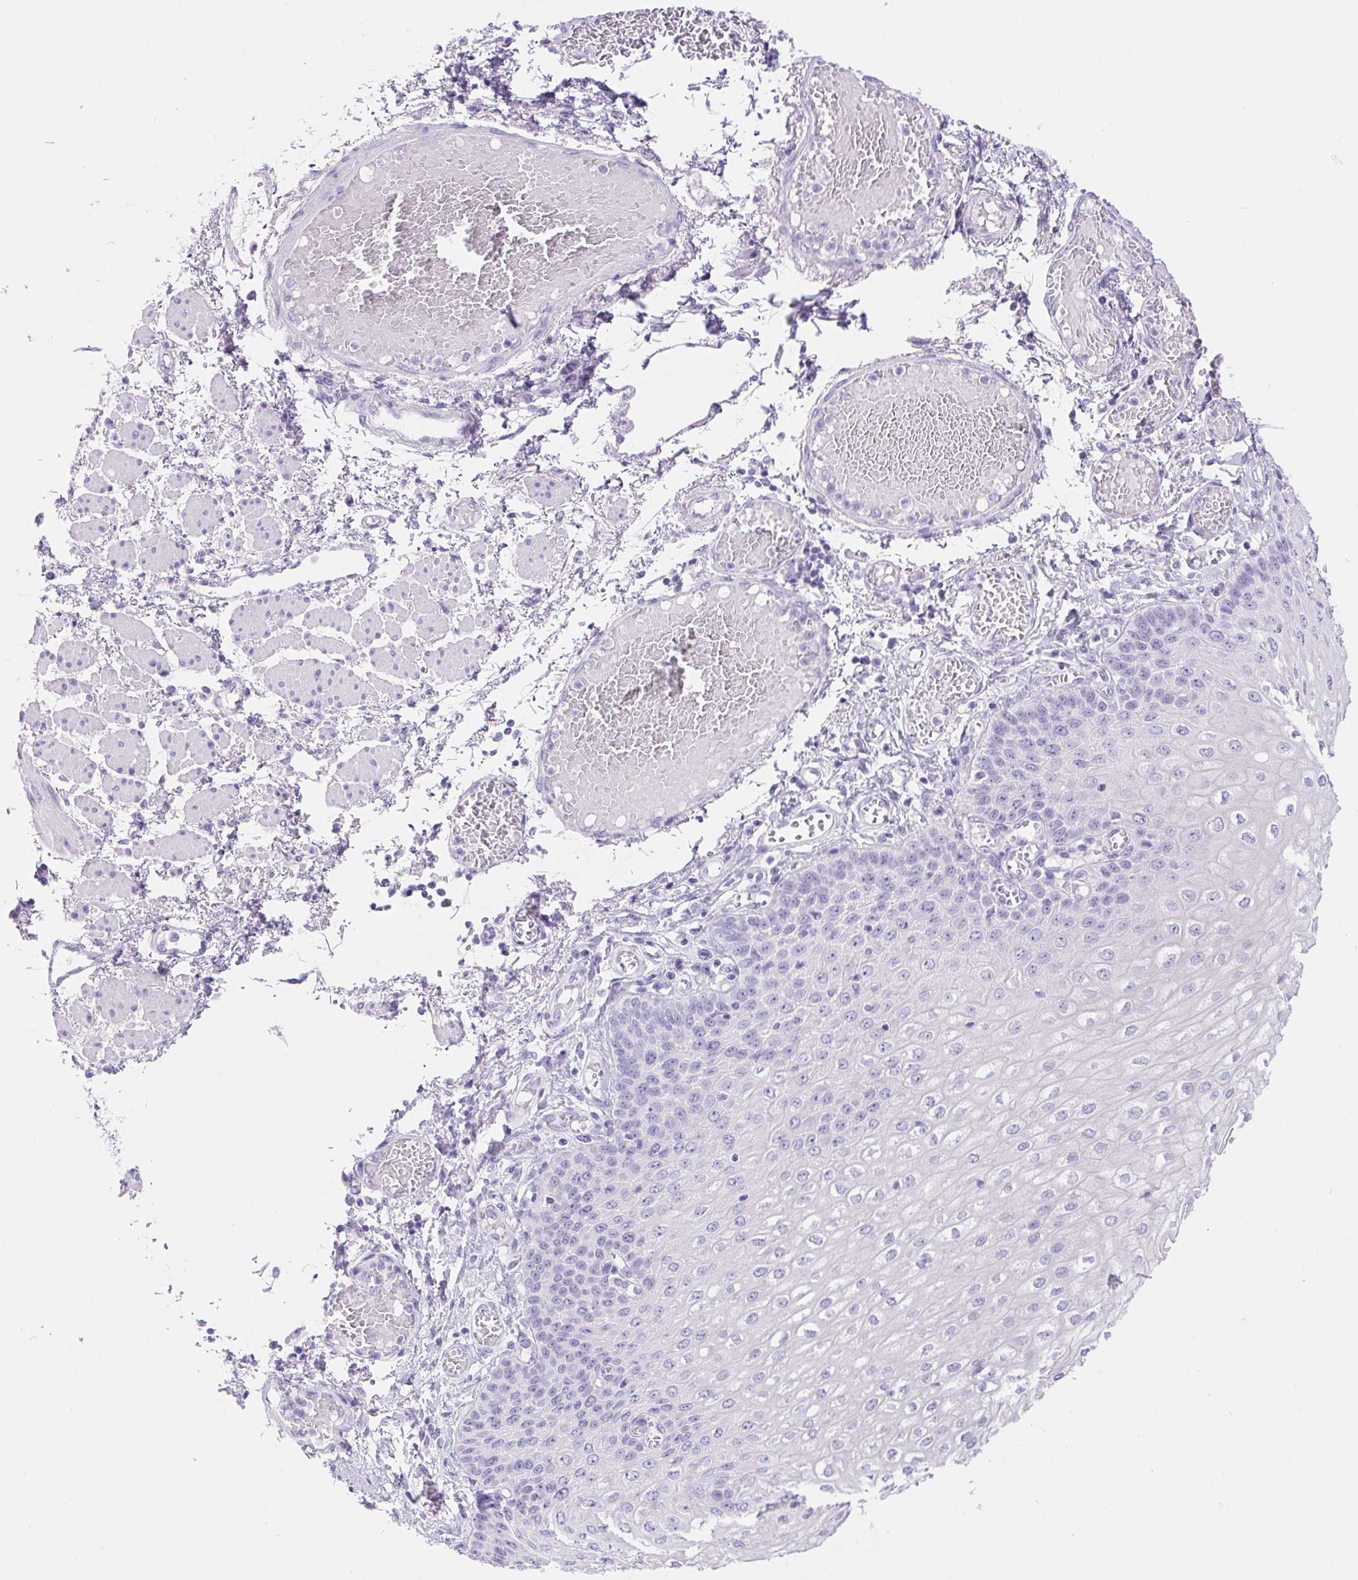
{"staining": {"intensity": "negative", "quantity": "none", "location": "none"}, "tissue": "esophagus", "cell_type": "Squamous epithelial cells", "image_type": "normal", "snomed": [{"axis": "morphology", "description": "Normal tissue, NOS"}, {"axis": "morphology", "description": "Adenocarcinoma, NOS"}, {"axis": "topography", "description": "Esophagus"}], "caption": "Squamous epithelial cells show no significant protein positivity in normal esophagus.", "gene": "PNLIP", "patient": {"sex": "male", "age": 81}}